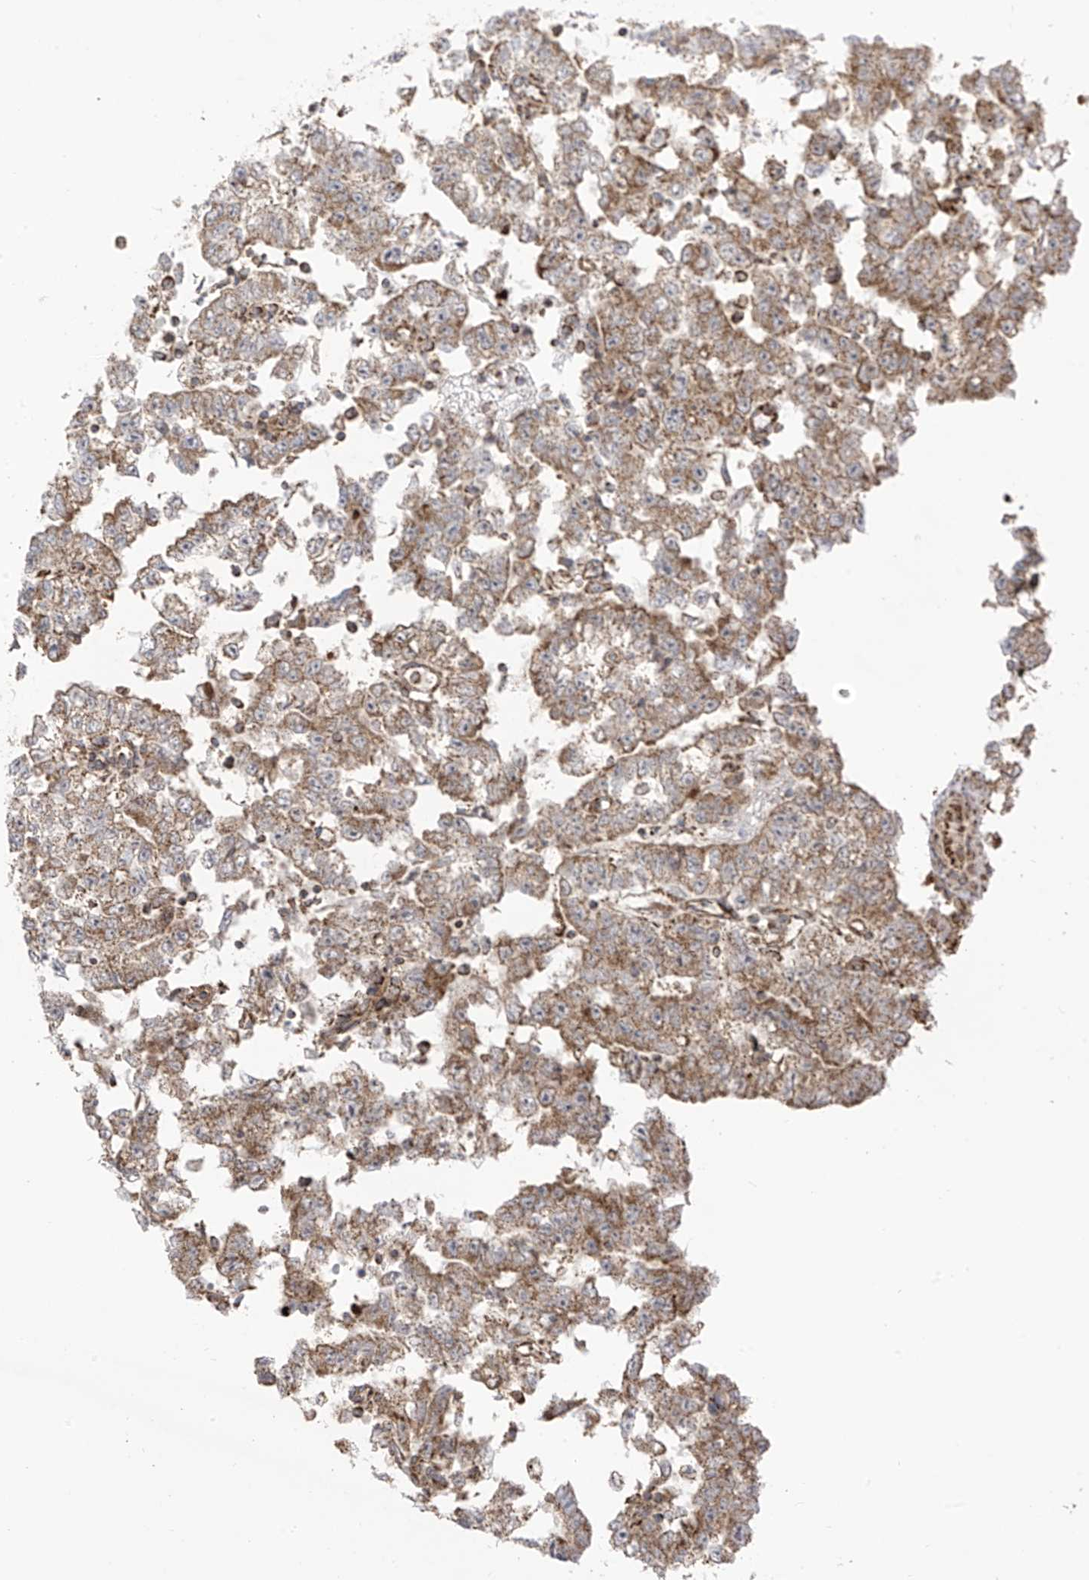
{"staining": {"intensity": "moderate", "quantity": ">75%", "location": "cytoplasmic/membranous"}, "tissue": "testis cancer", "cell_type": "Tumor cells", "image_type": "cancer", "snomed": [{"axis": "morphology", "description": "Carcinoma, Embryonal, NOS"}, {"axis": "topography", "description": "Testis"}], "caption": "Testis cancer stained for a protein (brown) shows moderate cytoplasmic/membranous positive expression in approximately >75% of tumor cells.", "gene": "REPS1", "patient": {"sex": "male", "age": 25}}